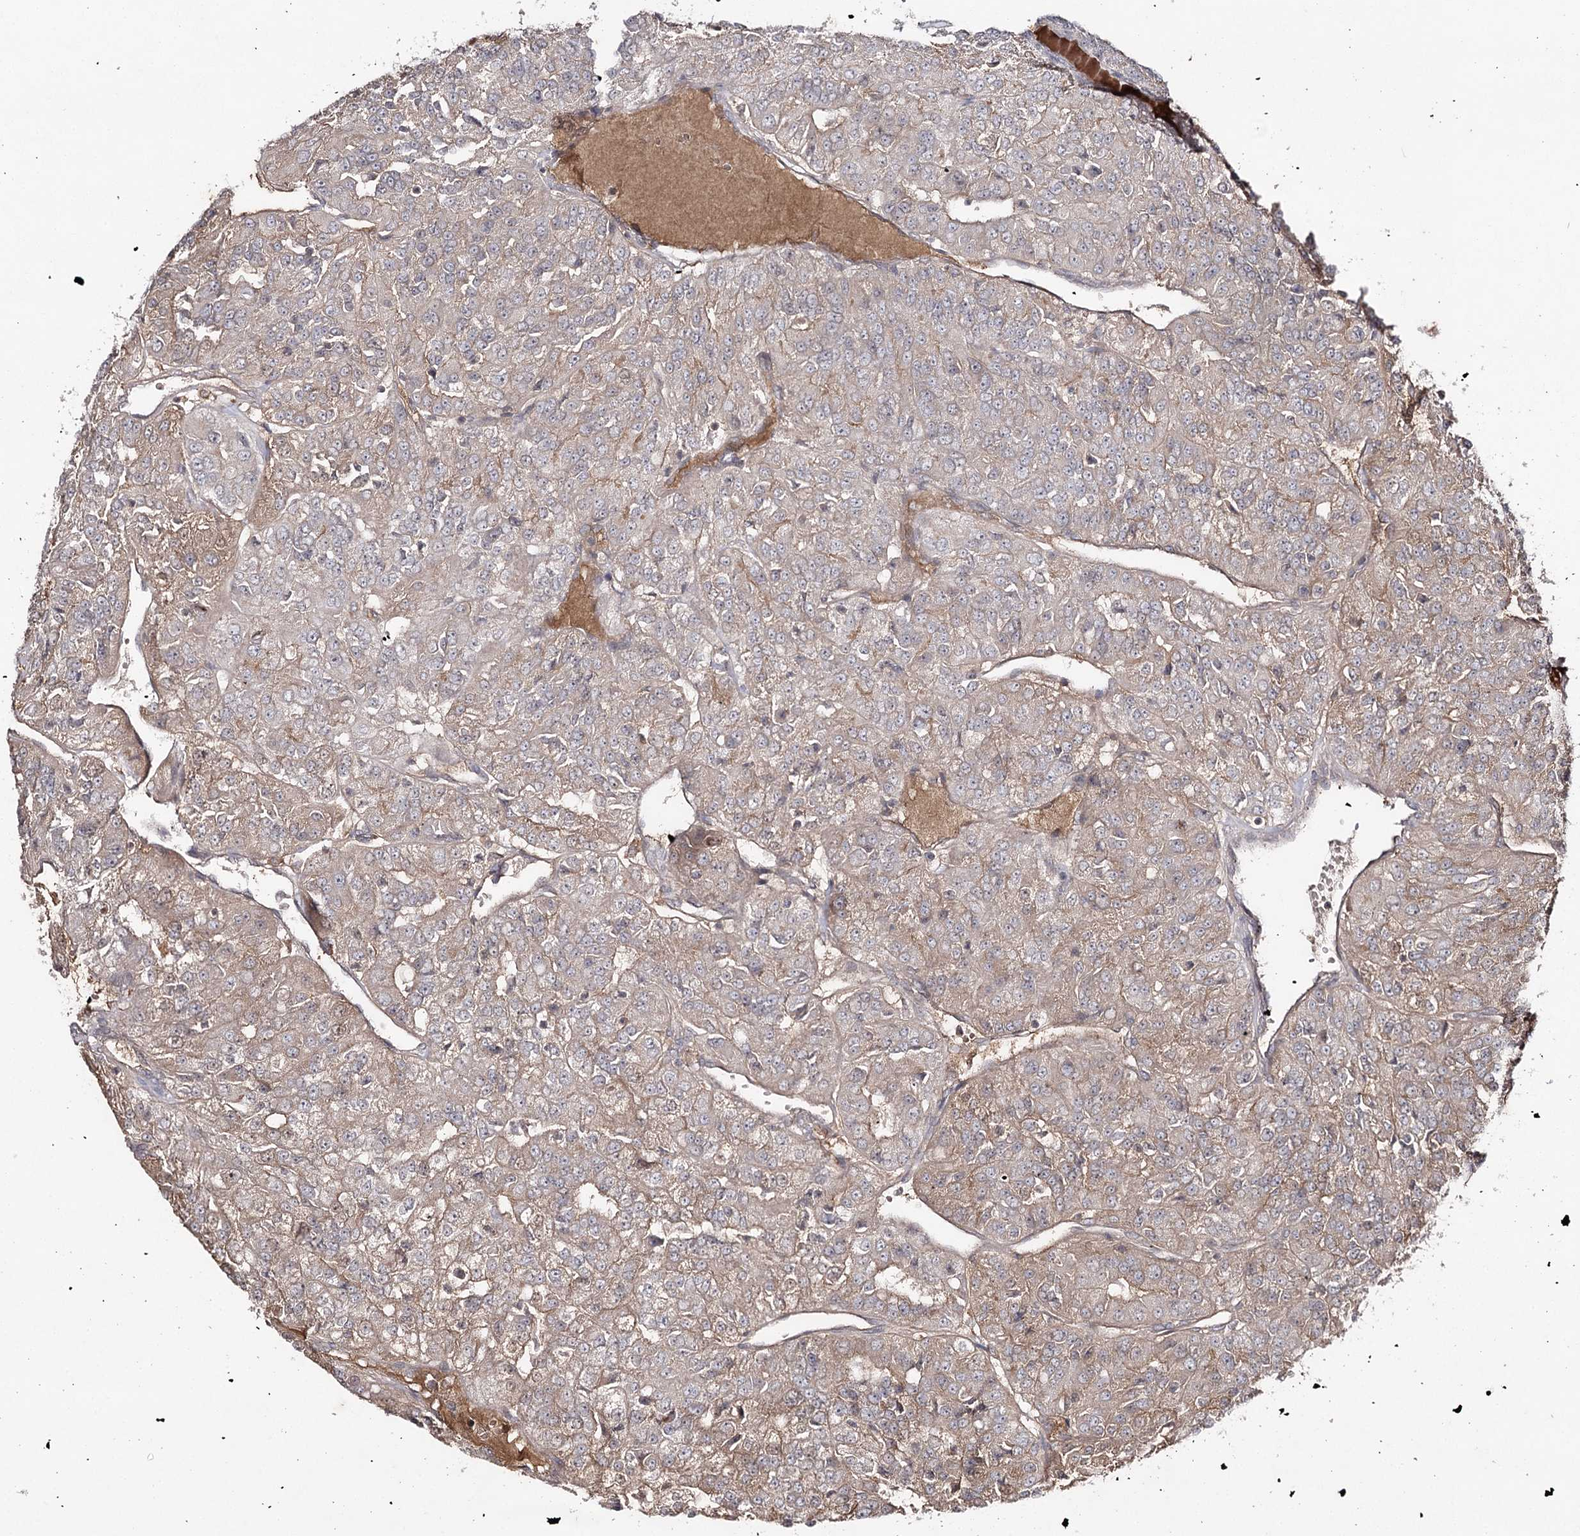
{"staining": {"intensity": "weak", "quantity": "25%-75%", "location": "cytoplasmic/membranous"}, "tissue": "renal cancer", "cell_type": "Tumor cells", "image_type": "cancer", "snomed": [{"axis": "morphology", "description": "Adenocarcinoma, NOS"}, {"axis": "topography", "description": "Kidney"}], "caption": "Immunohistochemical staining of human renal cancer (adenocarcinoma) displays weak cytoplasmic/membranous protein positivity in about 25%-75% of tumor cells.", "gene": "SYNGR3", "patient": {"sex": "female", "age": 63}}